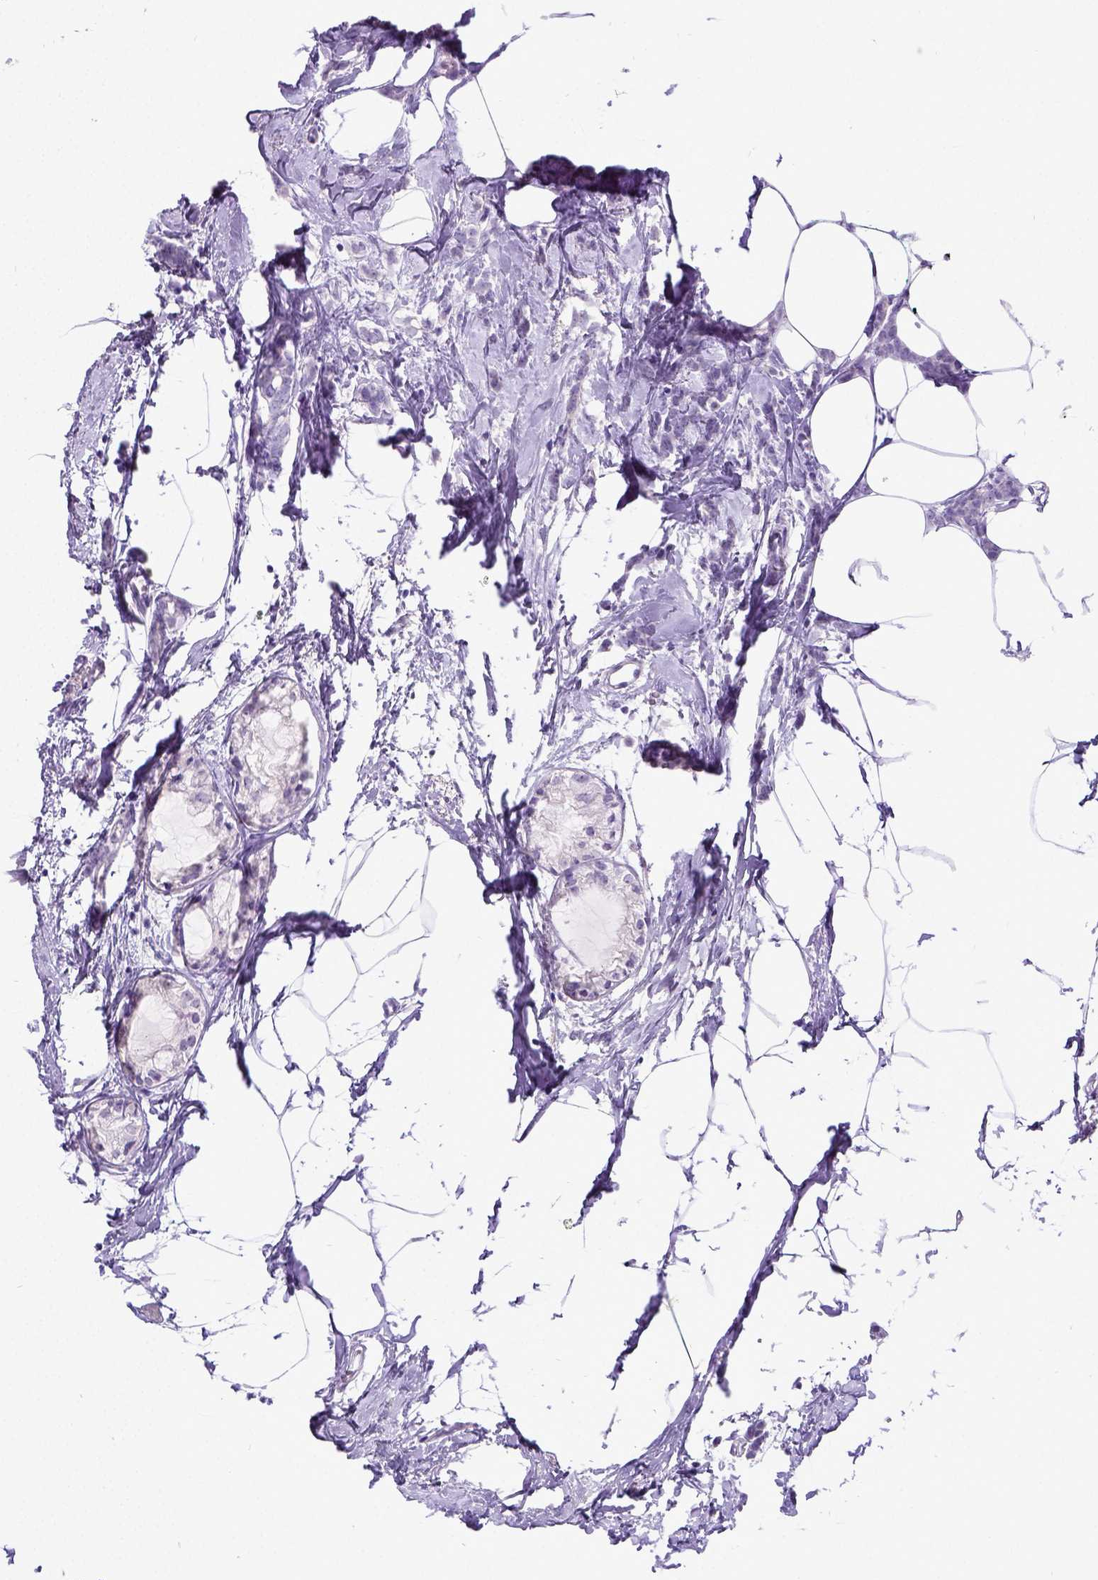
{"staining": {"intensity": "negative", "quantity": "none", "location": "none"}, "tissue": "breast cancer", "cell_type": "Tumor cells", "image_type": "cancer", "snomed": [{"axis": "morphology", "description": "Duct carcinoma"}, {"axis": "topography", "description": "Breast"}], "caption": "This is an immunohistochemistry photomicrograph of human intraductal carcinoma (breast). There is no positivity in tumor cells.", "gene": "SATB2", "patient": {"sex": "female", "age": 40}}